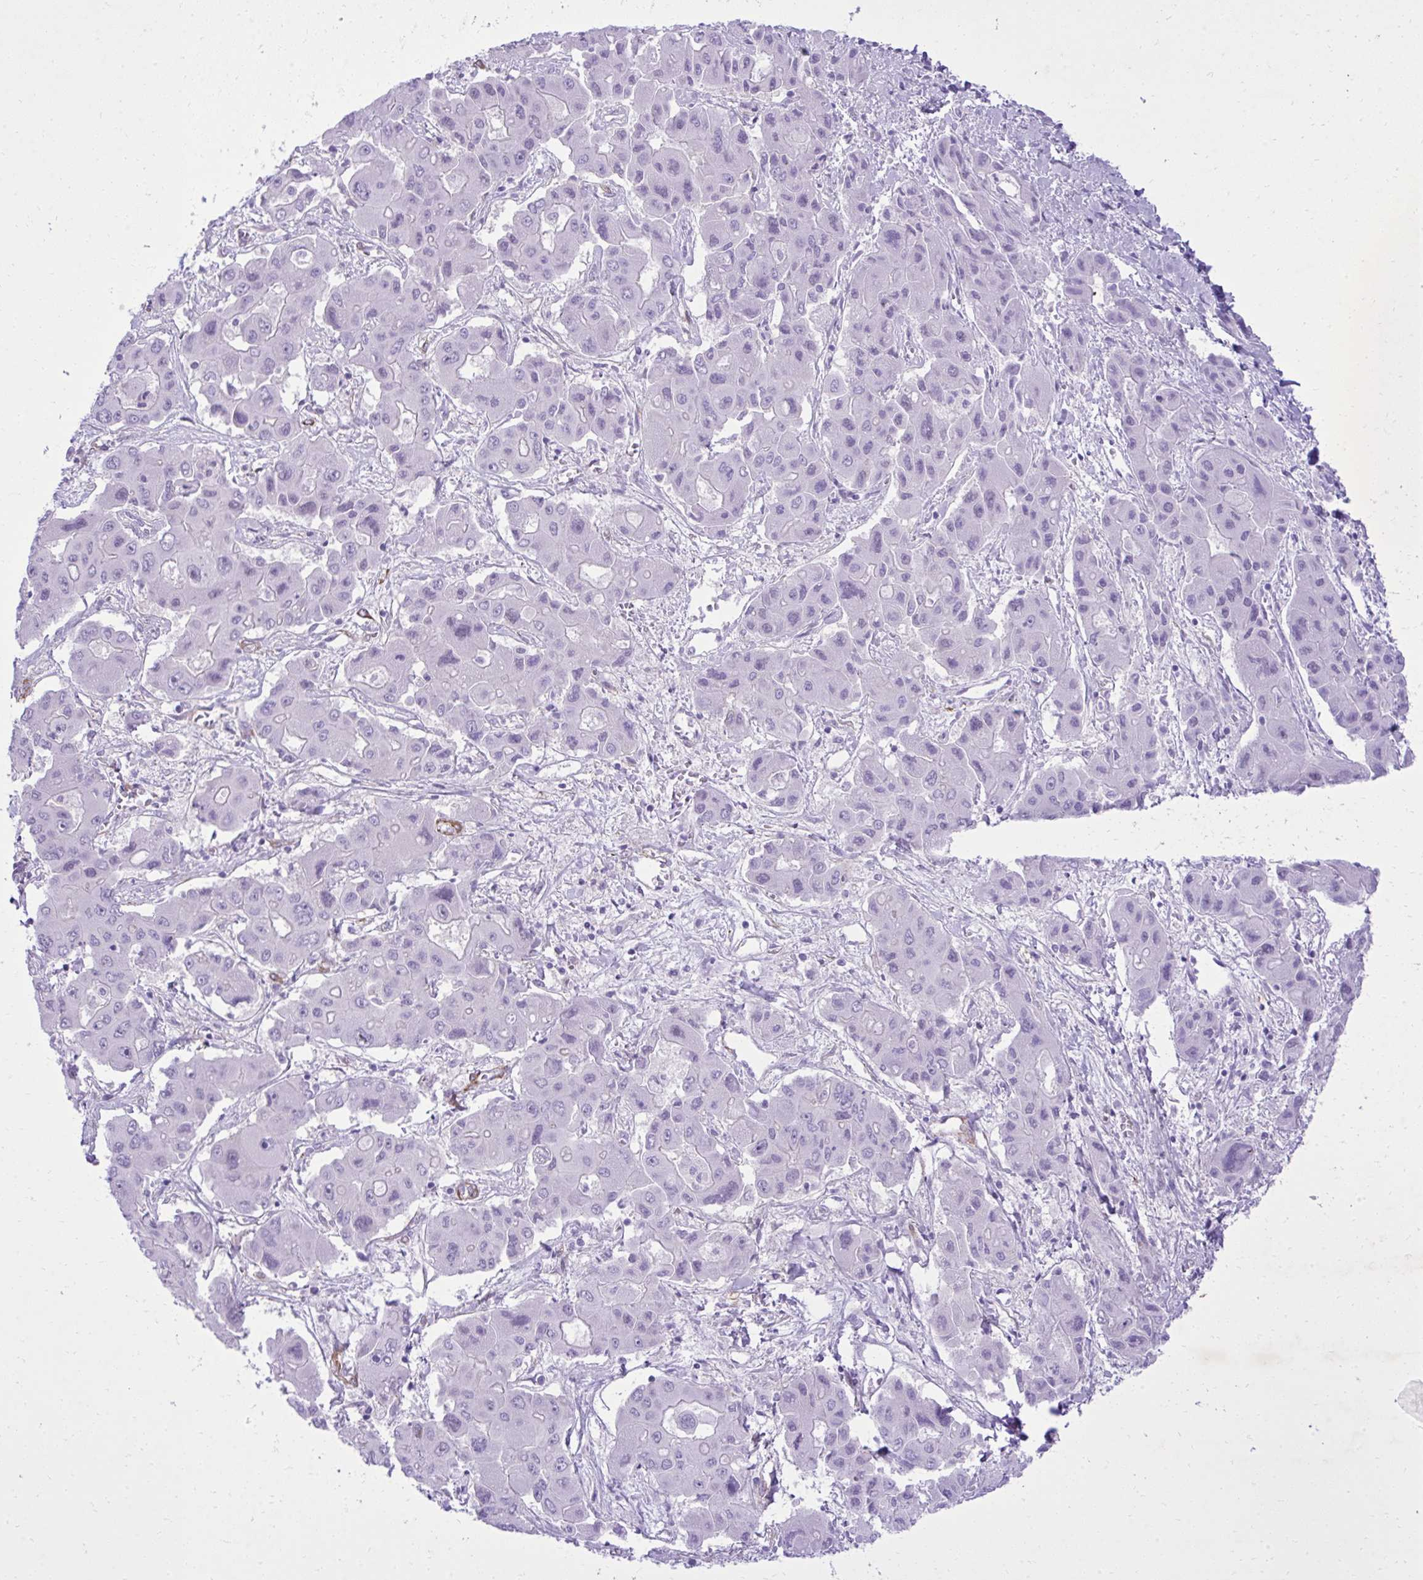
{"staining": {"intensity": "negative", "quantity": "none", "location": "none"}, "tissue": "liver cancer", "cell_type": "Tumor cells", "image_type": "cancer", "snomed": [{"axis": "morphology", "description": "Cholangiocarcinoma"}, {"axis": "topography", "description": "Liver"}], "caption": "There is no significant staining in tumor cells of cholangiocarcinoma (liver).", "gene": "PITPNM3", "patient": {"sex": "male", "age": 67}}